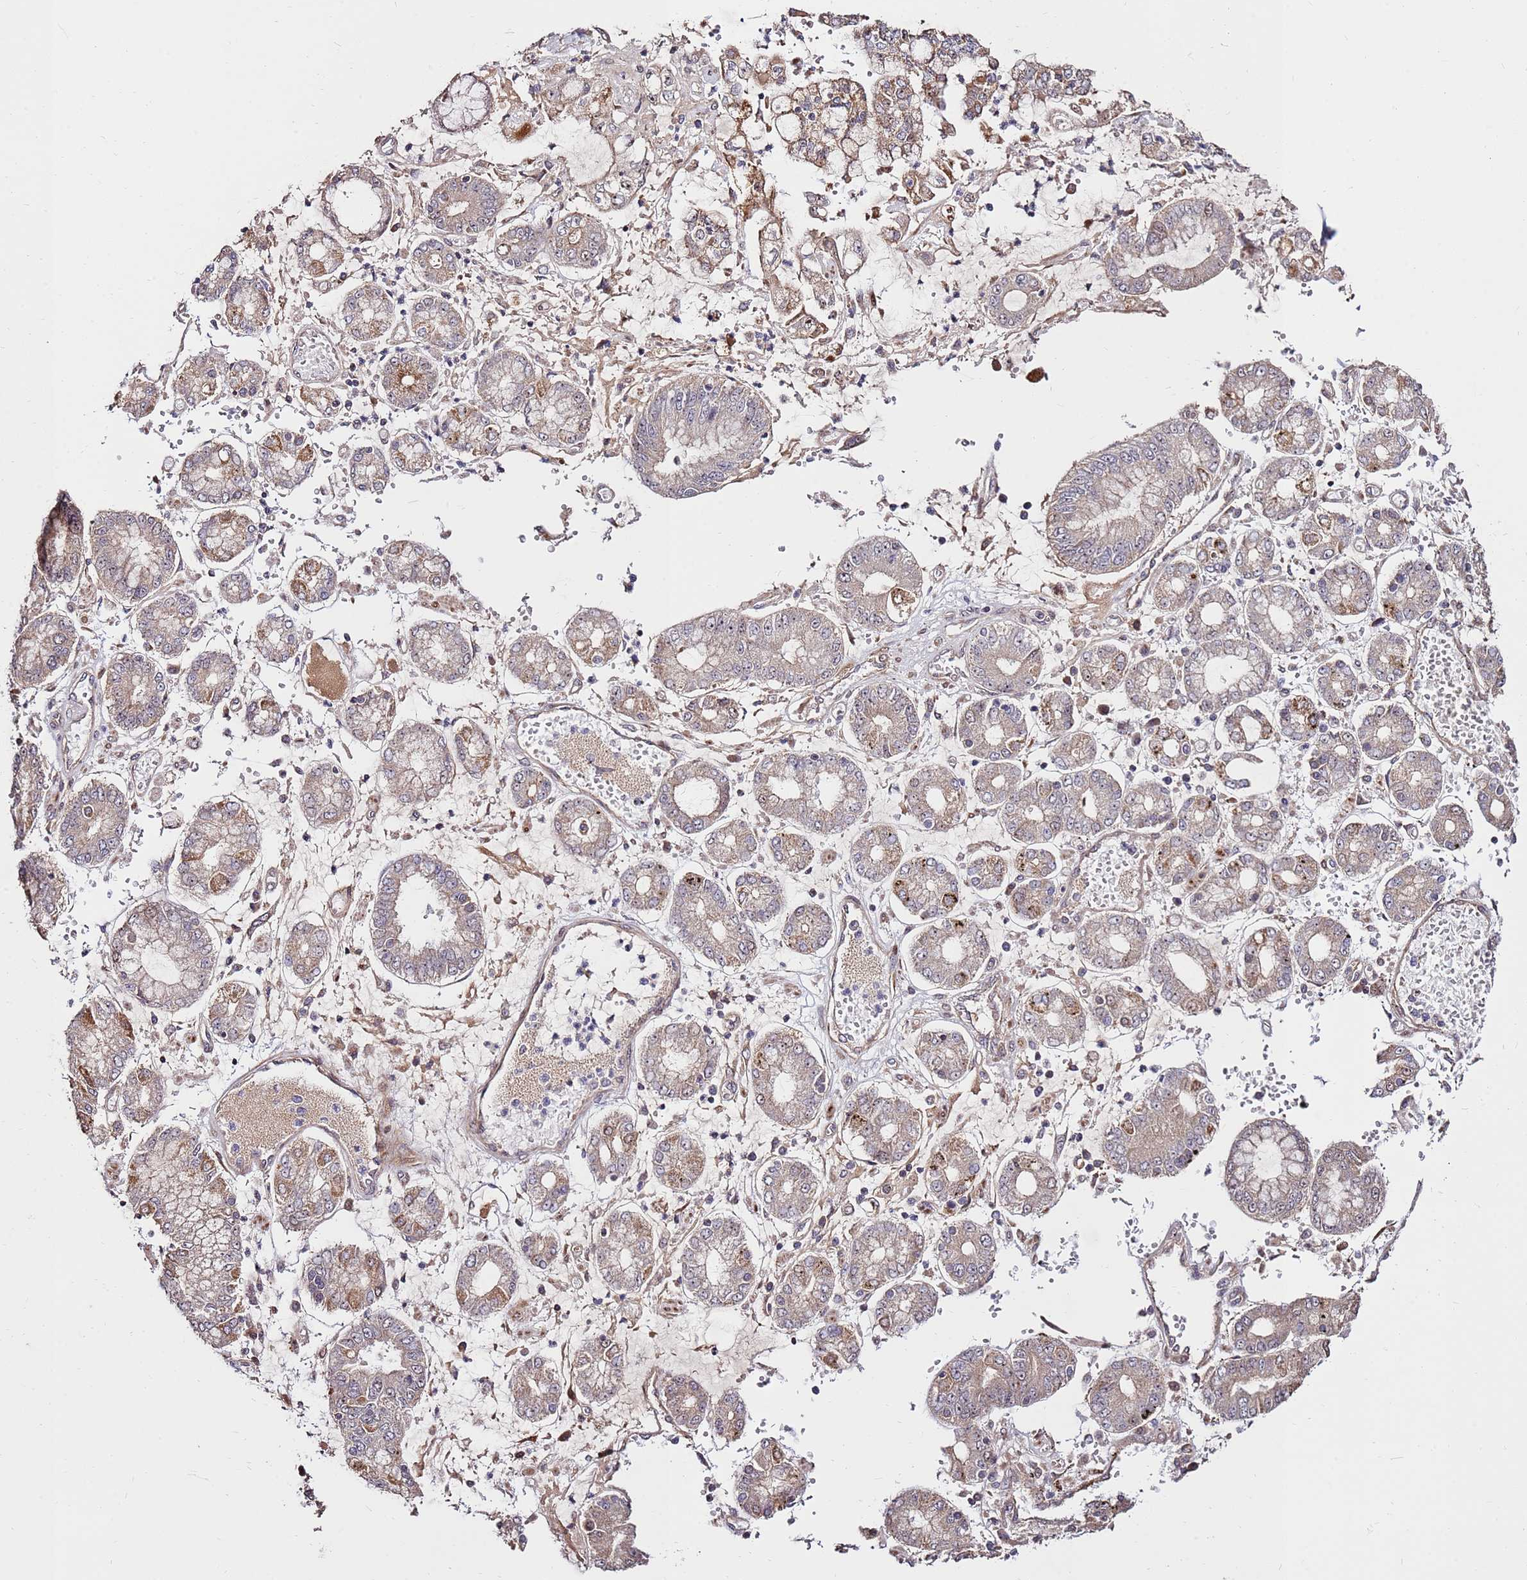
{"staining": {"intensity": "moderate", "quantity": "25%-75%", "location": "cytoplasmic/membranous"}, "tissue": "stomach cancer", "cell_type": "Tumor cells", "image_type": "cancer", "snomed": [{"axis": "morphology", "description": "Adenocarcinoma, NOS"}, {"axis": "topography", "description": "Stomach"}], "caption": "Protein expression analysis of human stomach cancer (adenocarcinoma) reveals moderate cytoplasmic/membranous positivity in approximately 25%-75% of tumor cells.", "gene": "KIF25", "patient": {"sex": "male", "age": 76}}